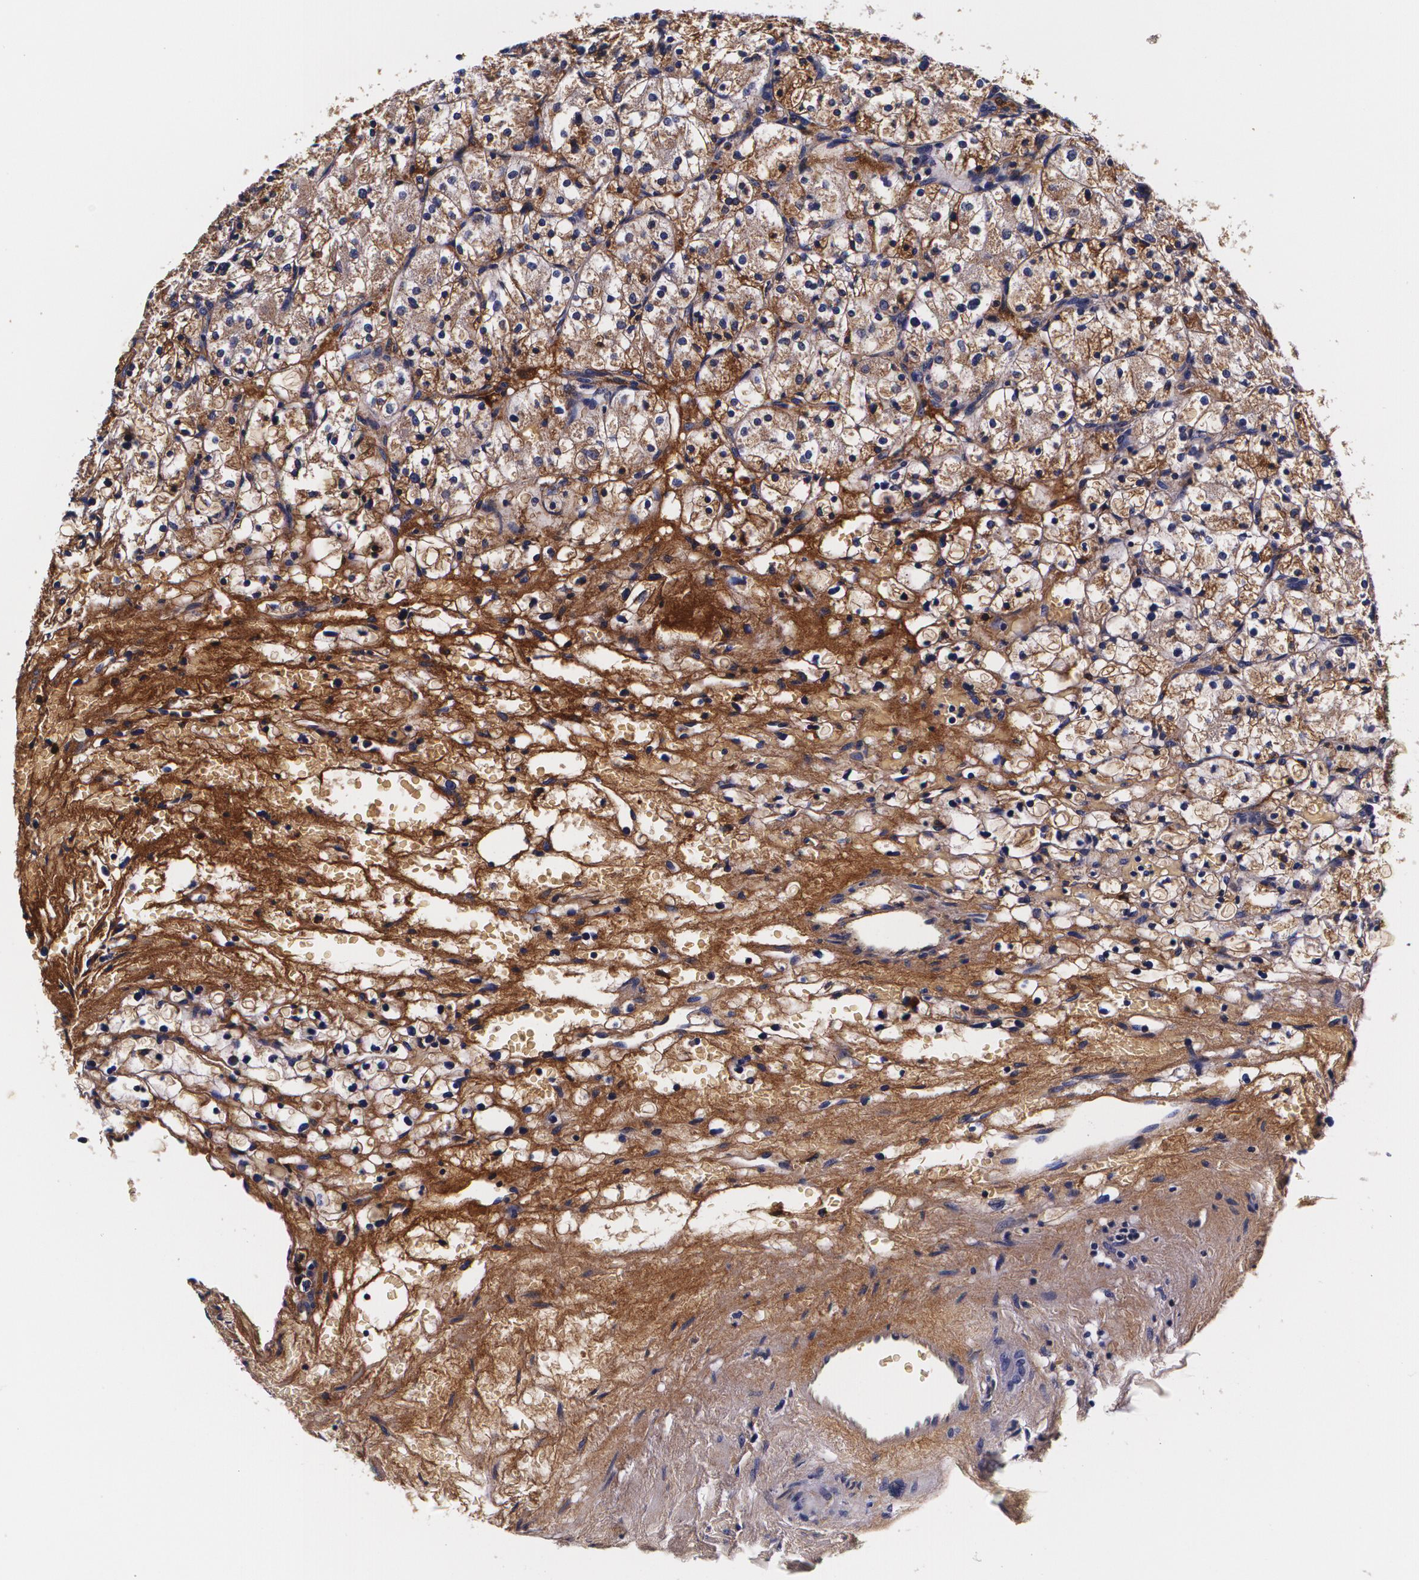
{"staining": {"intensity": "moderate", "quantity": ">75%", "location": "cytoplasmic/membranous"}, "tissue": "renal cancer", "cell_type": "Tumor cells", "image_type": "cancer", "snomed": [{"axis": "morphology", "description": "Adenocarcinoma, NOS"}, {"axis": "topography", "description": "Kidney"}], "caption": "DAB immunohistochemical staining of human adenocarcinoma (renal) reveals moderate cytoplasmic/membranous protein staining in approximately >75% of tumor cells.", "gene": "TTR", "patient": {"sex": "female", "age": 60}}